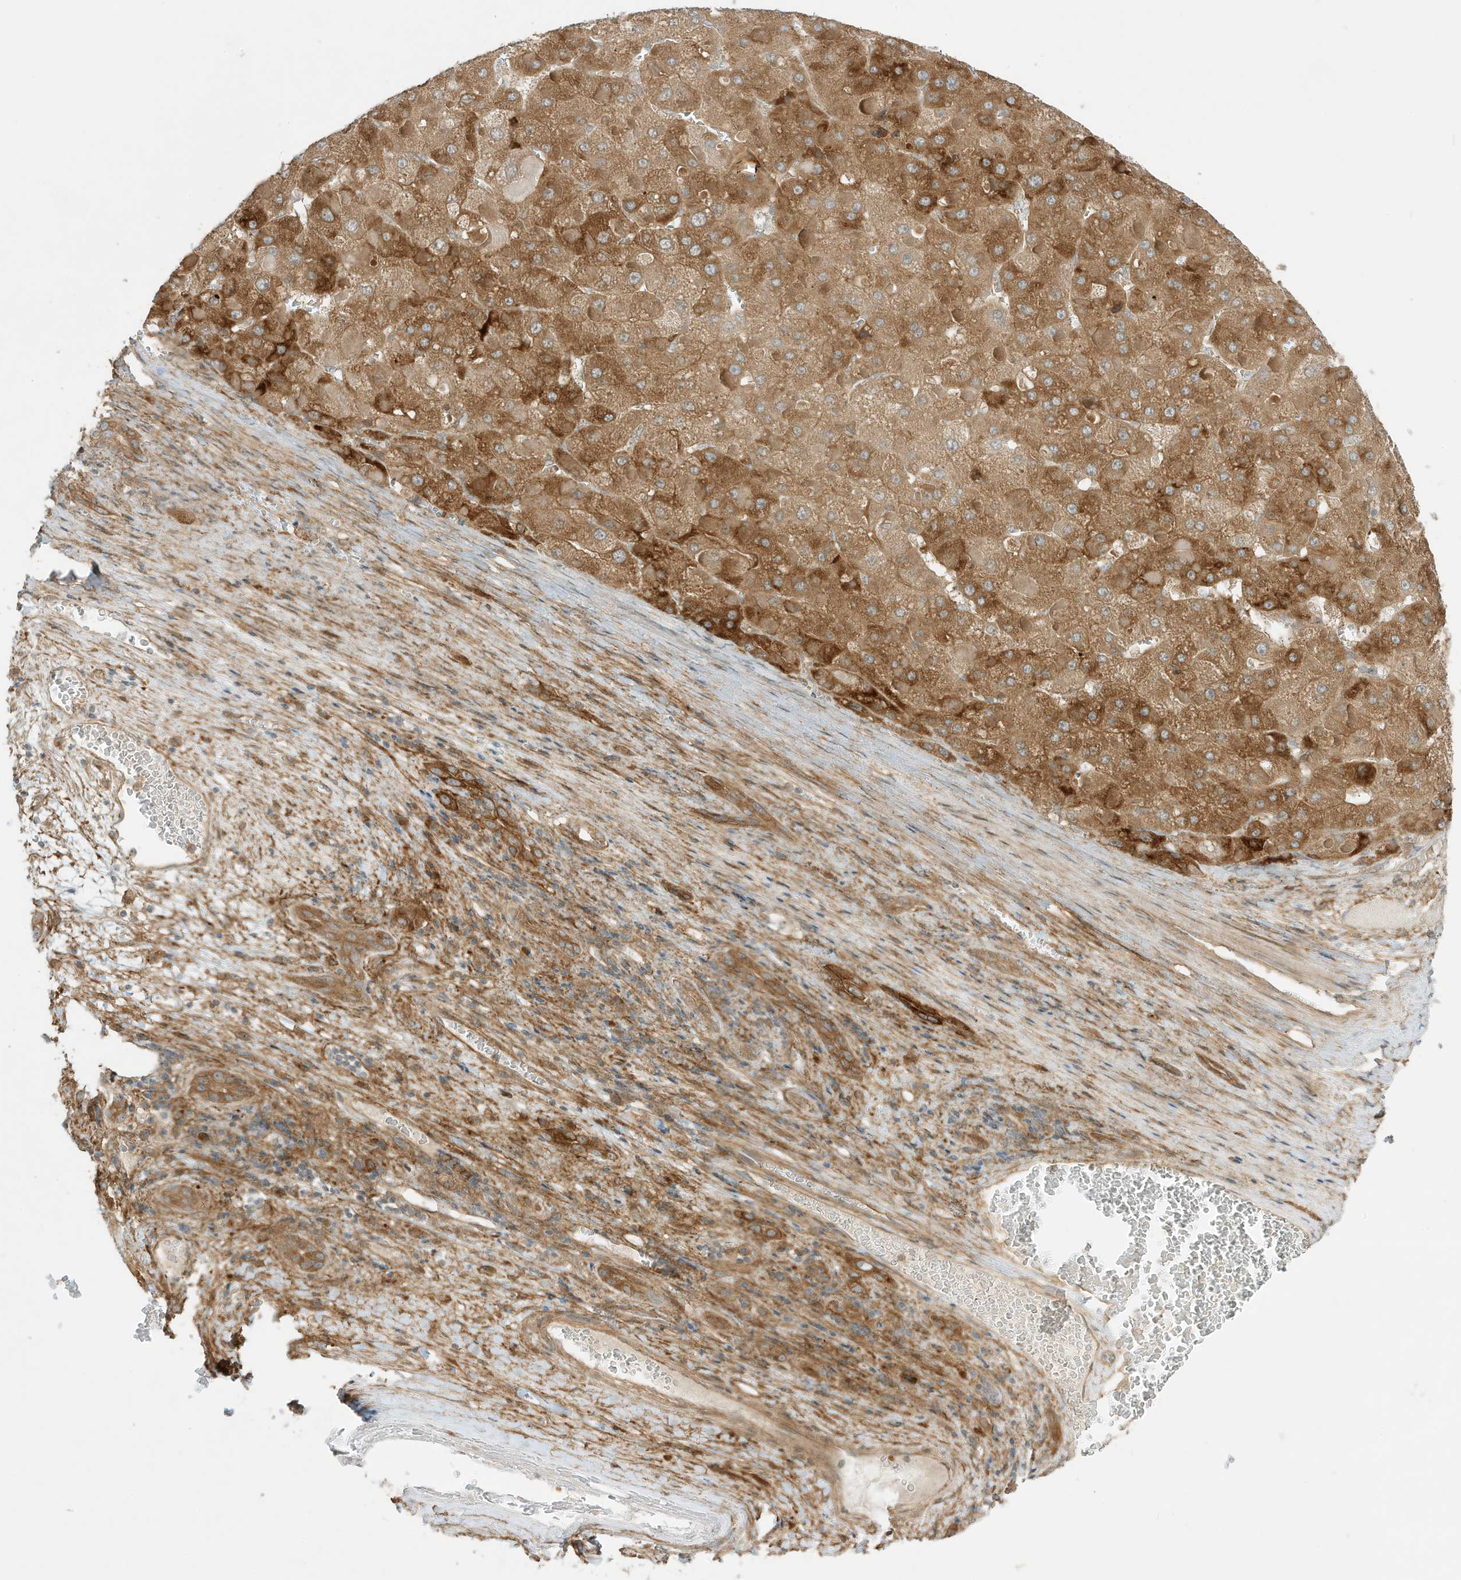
{"staining": {"intensity": "moderate", "quantity": ">75%", "location": "cytoplasmic/membranous"}, "tissue": "liver cancer", "cell_type": "Tumor cells", "image_type": "cancer", "snomed": [{"axis": "morphology", "description": "Carcinoma, Hepatocellular, NOS"}, {"axis": "topography", "description": "Liver"}], "caption": "A medium amount of moderate cytoplasmic/membranous expression is present in about >75% of tumor cells in liver cancer (hepatocellular carcinoma) tissue.", "gene": "SCARF2", "patient": {"sex": "female", "age": 73}}